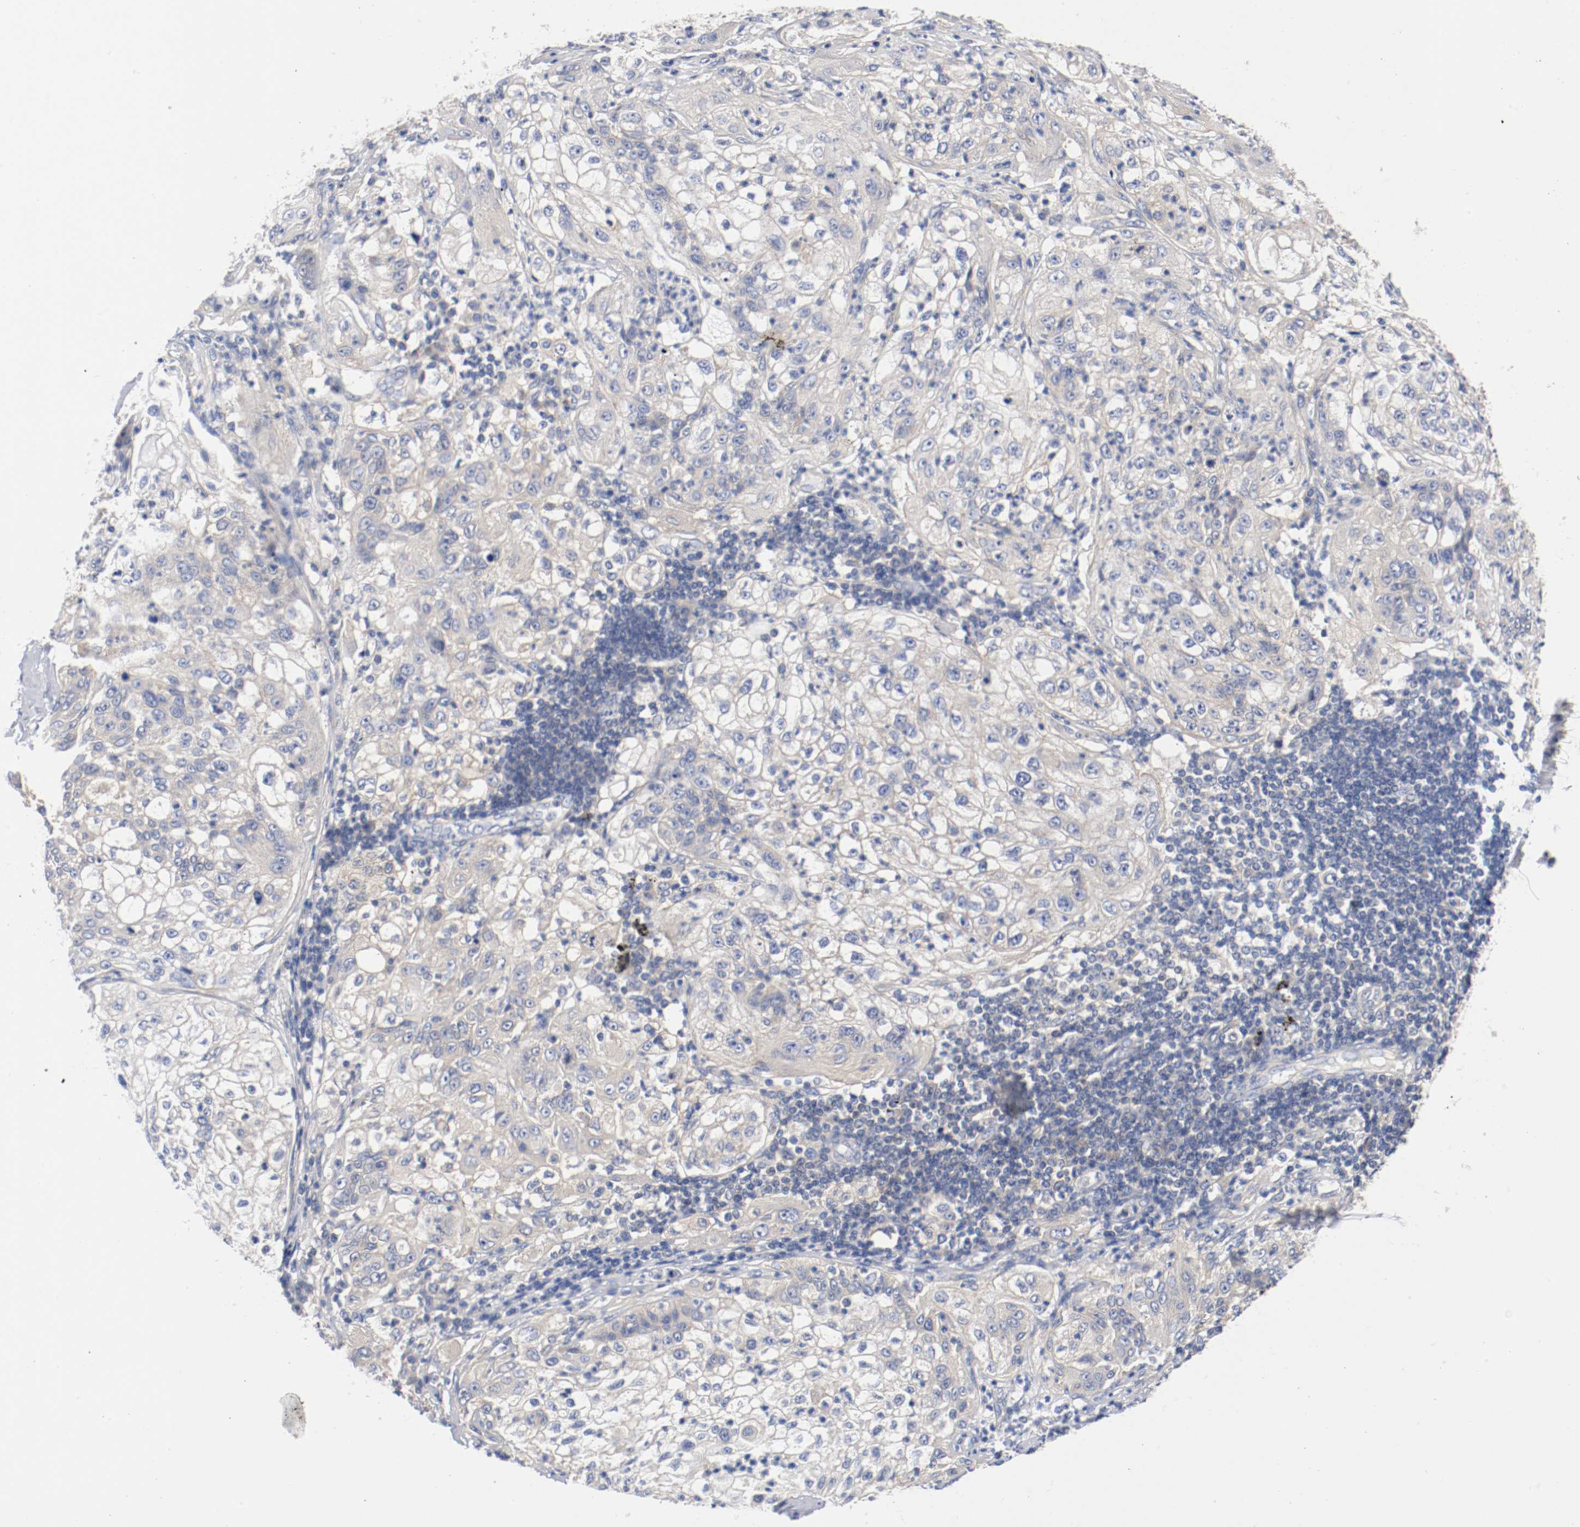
{"staining": {"intensity": "weak", "quantity": ">75%", "location": "cytoplasmic/membranous"}, "tissue": "lung cancer", "cell_type": "Tumor cells", "image_type": "cancer", "snomed": [{"axis": "morphology", "description": "Inflammation, NOS"}, {"axis": "morphology", "description": "Squamous cell carcinoma, NOS"}, {"axis": "topography", "description": "Lymph node"}, {"axis": "topography", "description": "Soft tissue"}, {"axis": "topography", "description": "Lung"}], "caption": "About >75% of tumor cells in lung cancer (squamous cell carcinoma) show weak cytoplasmic/membranous protein positivity as visualized by brown immunohistochemical staining.", "gene": "HGS", "patient": {"sex": "male", "age": 66}}